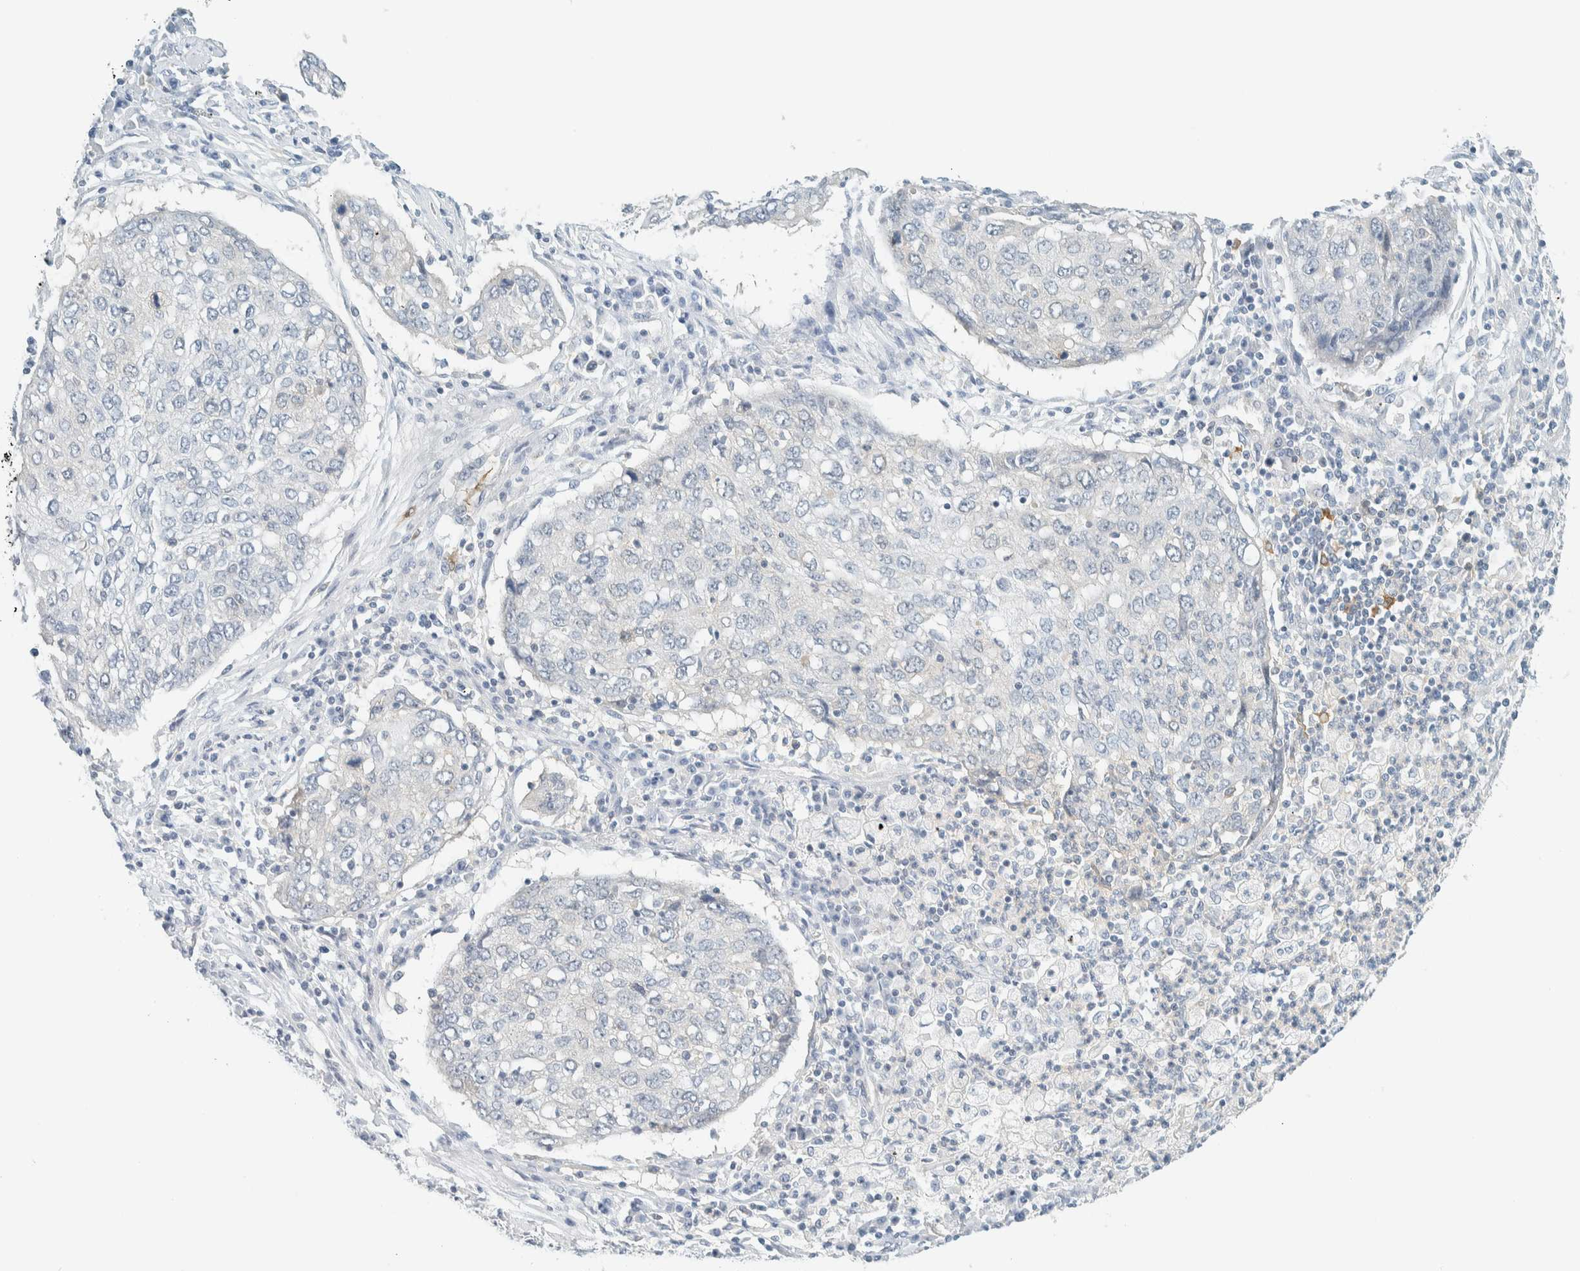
{"staining": {"intensity": "negative", "quantity": "none", "location": "none"}, "tissue": "lung cancer", "cell_type": "Tumor cells", "image_type": "cancer", "snomed": [{"axis": "morphology", "description": "Squamous cell carcinoma, NOS"}, {"axis": "topography", "description": "Lung"}], "caption": "This is an immunohistochemistry image of human lung cancer. There is no expression in tumor cells.", "gene": "NDE1", "patient": {"sex": "female", "age": 63}}